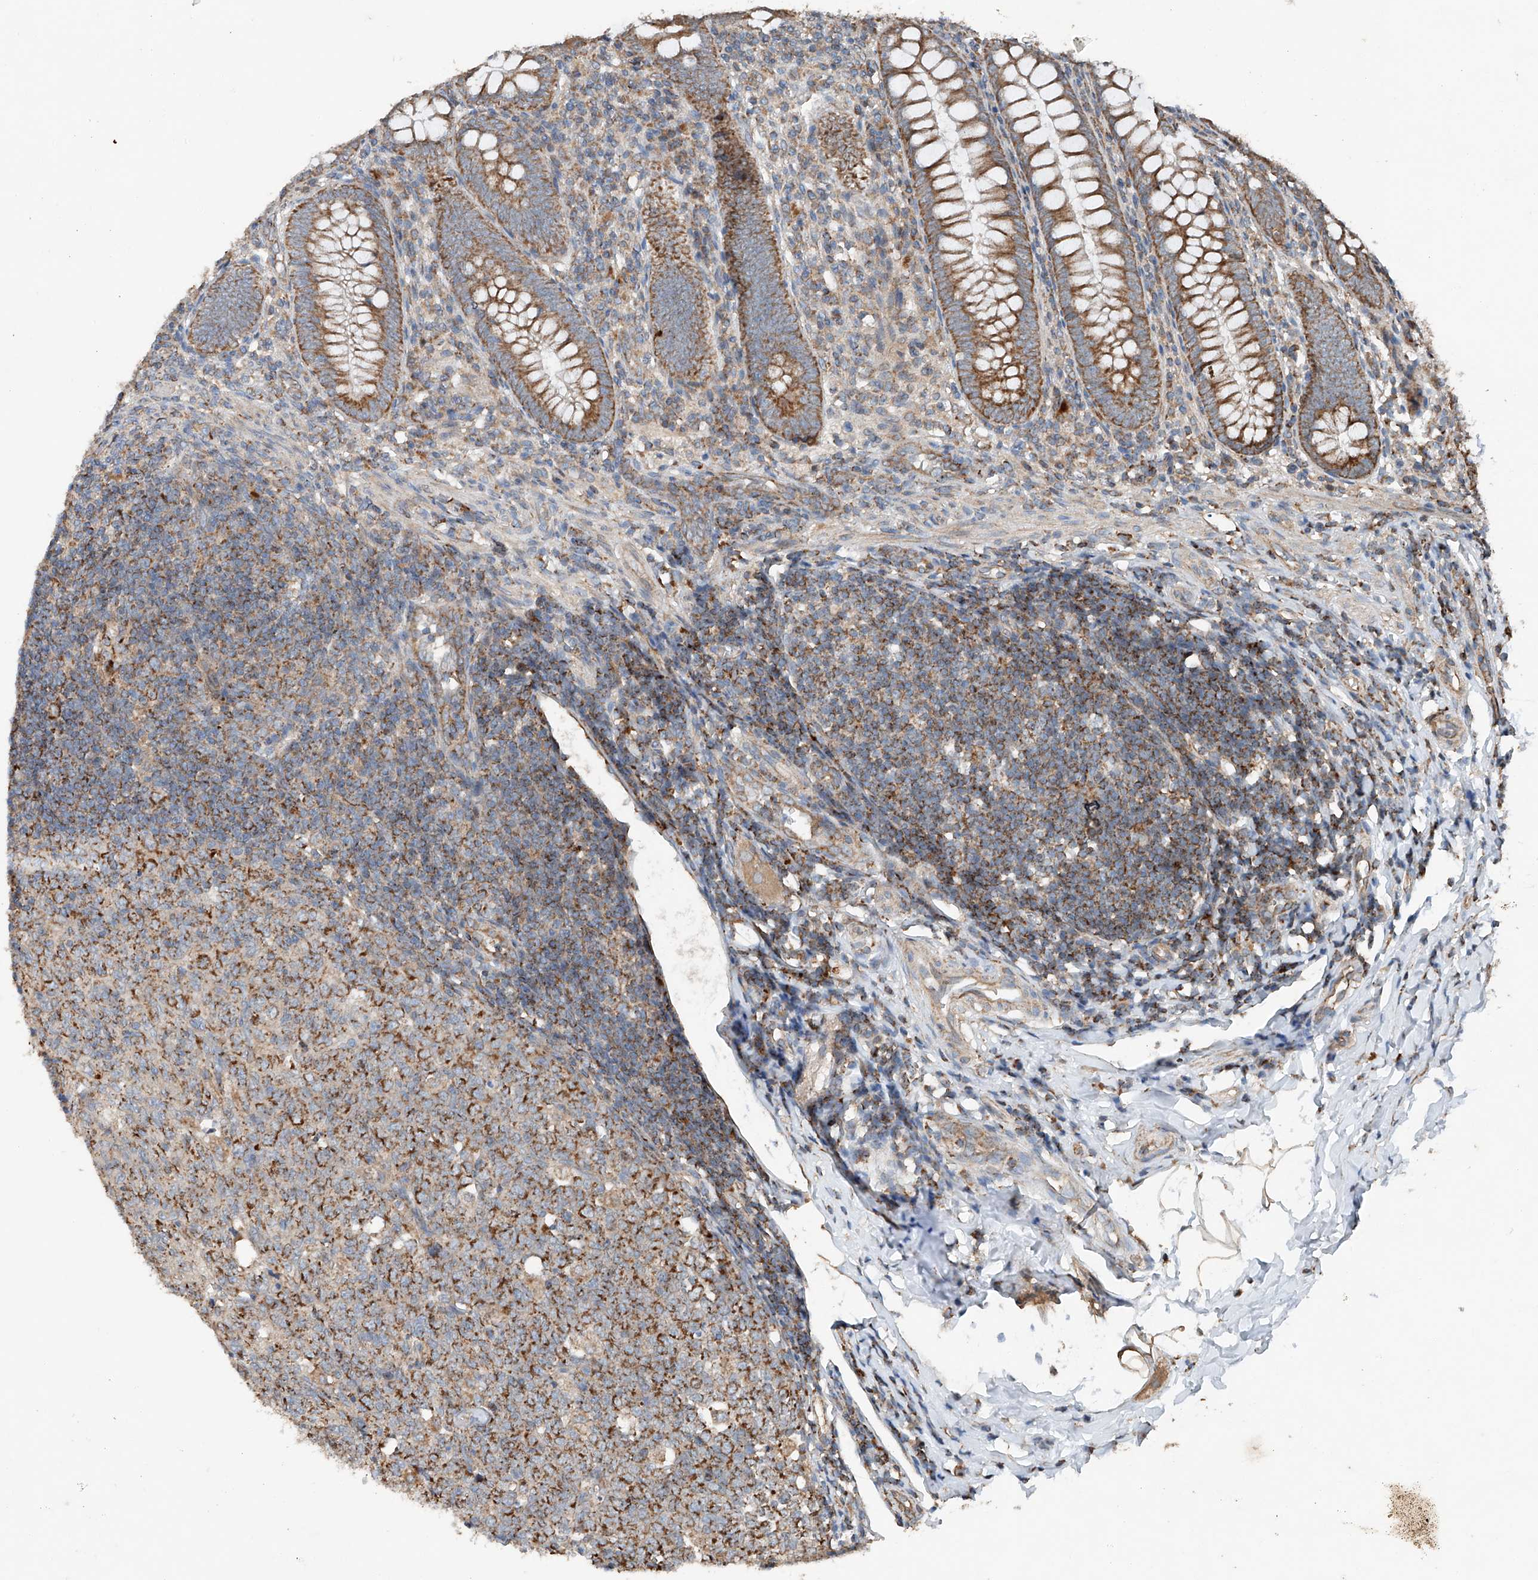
{"staining": {"intensity": "moderate", "quantity": ">75%", "location": "cytoplasmic/membranous"}, "tissue": "appendix", "cell_type": "Glandular cells", "image_type": "normal", "snomed": [{"axis": "morphology", "description": "Normal tissue, NOS"}, {"axis": "topography", "description": "Appendix"}], "caption": "A brown stain highlights moderate cytoplasmic/membranous expression of a protein in glandular cells of benign human appendix. The protein of interest is shown in brown color, while the nuclei are stained blue.", "gene": "AP4B1", "patient": {"sex": "male", "age": 14}}